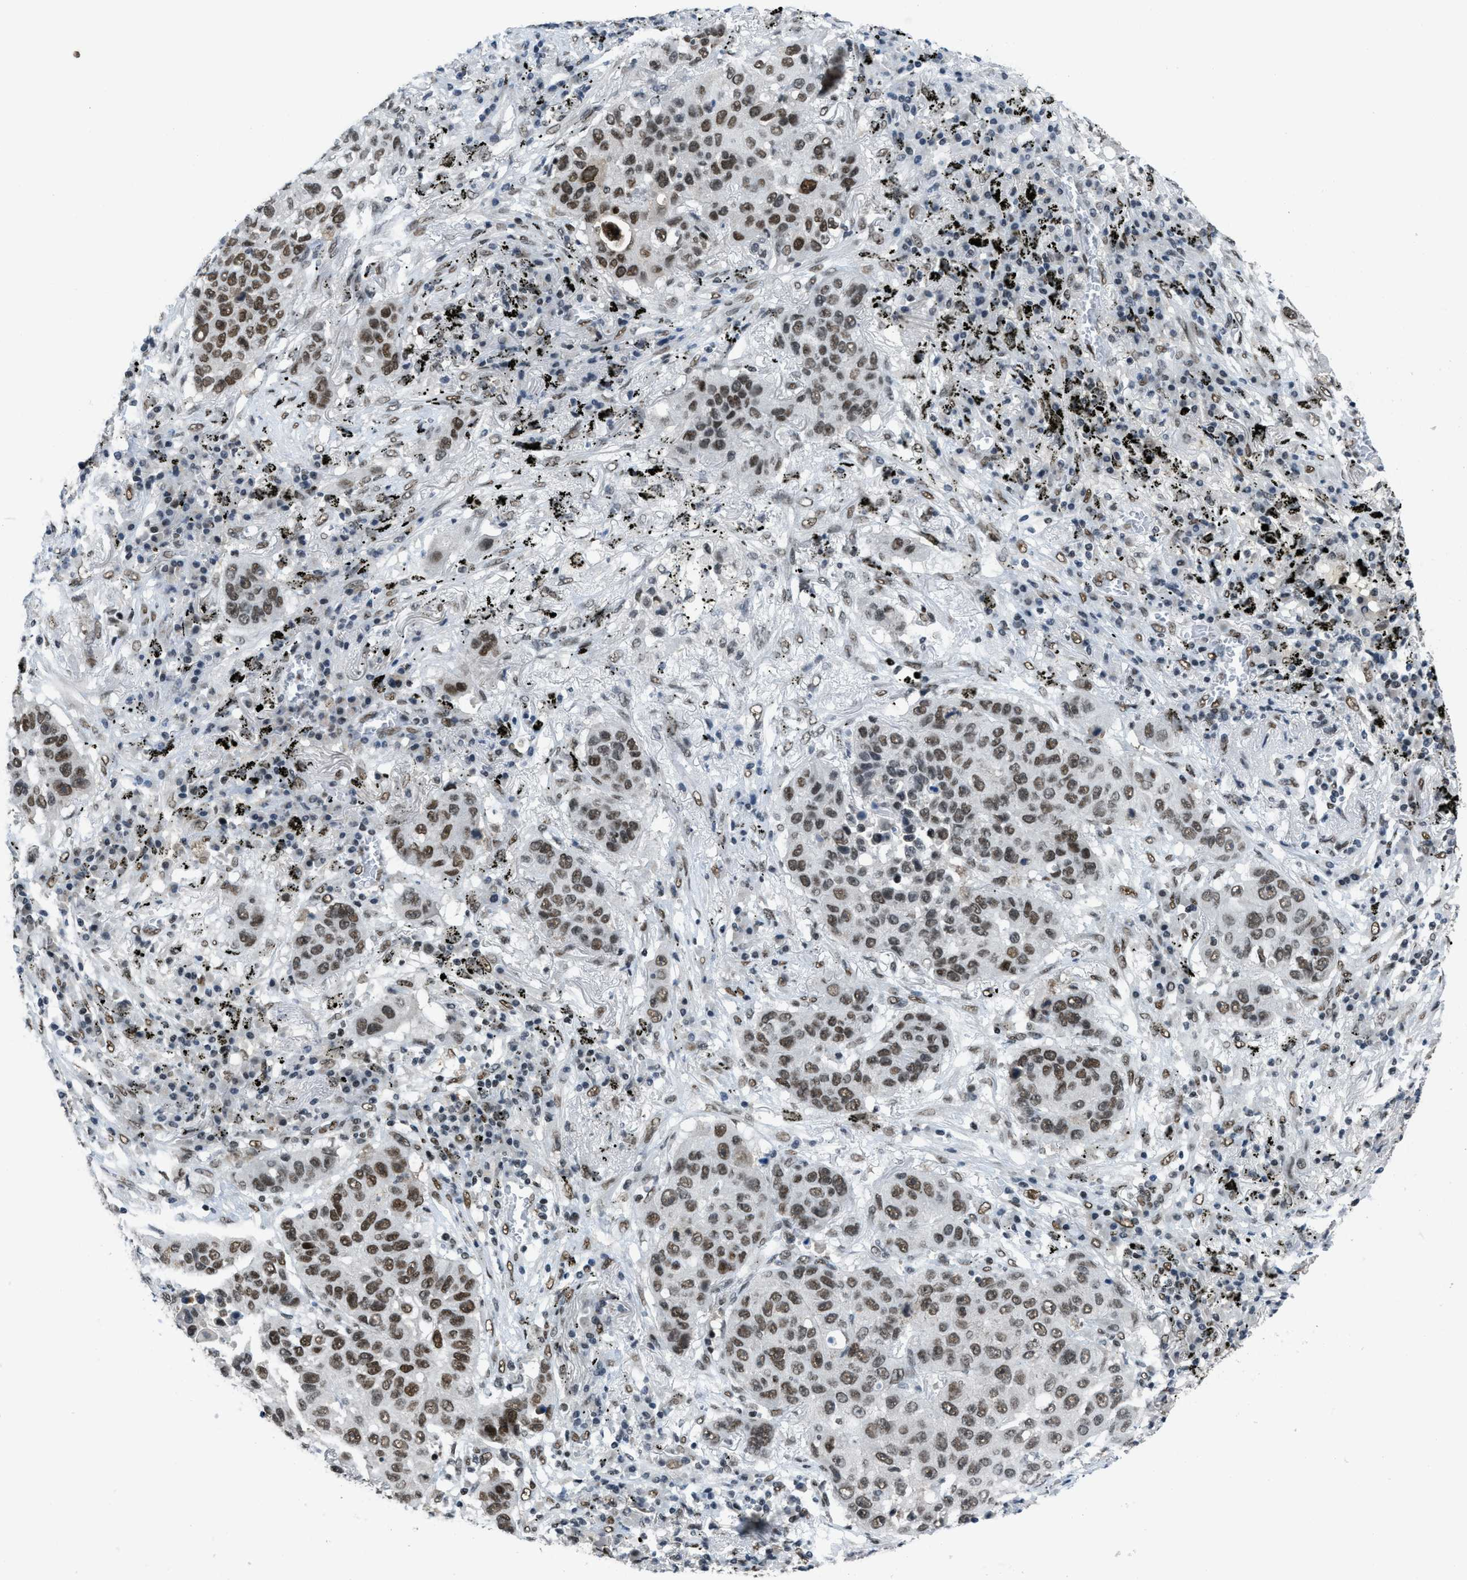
{"staining": {"intensity": "strong", "quantity": ">75%", "location": "nuclear"}, "tissue": "lung cancer", "cell_type": "Tumor cells", "image_type": "cancer", "snomed": [{"axis": "morphology", "description": "Squamous cell carcinoma, NOS"}, {"axis": "topography", "description": "Lung"}], "caption": "A brown stain labels strong nuclear staining of a protein in squamous cell carcinoma (lung) tumor cells.", "gene": "GATAD2B", "patient": {"sex": "male", "age": 57}}